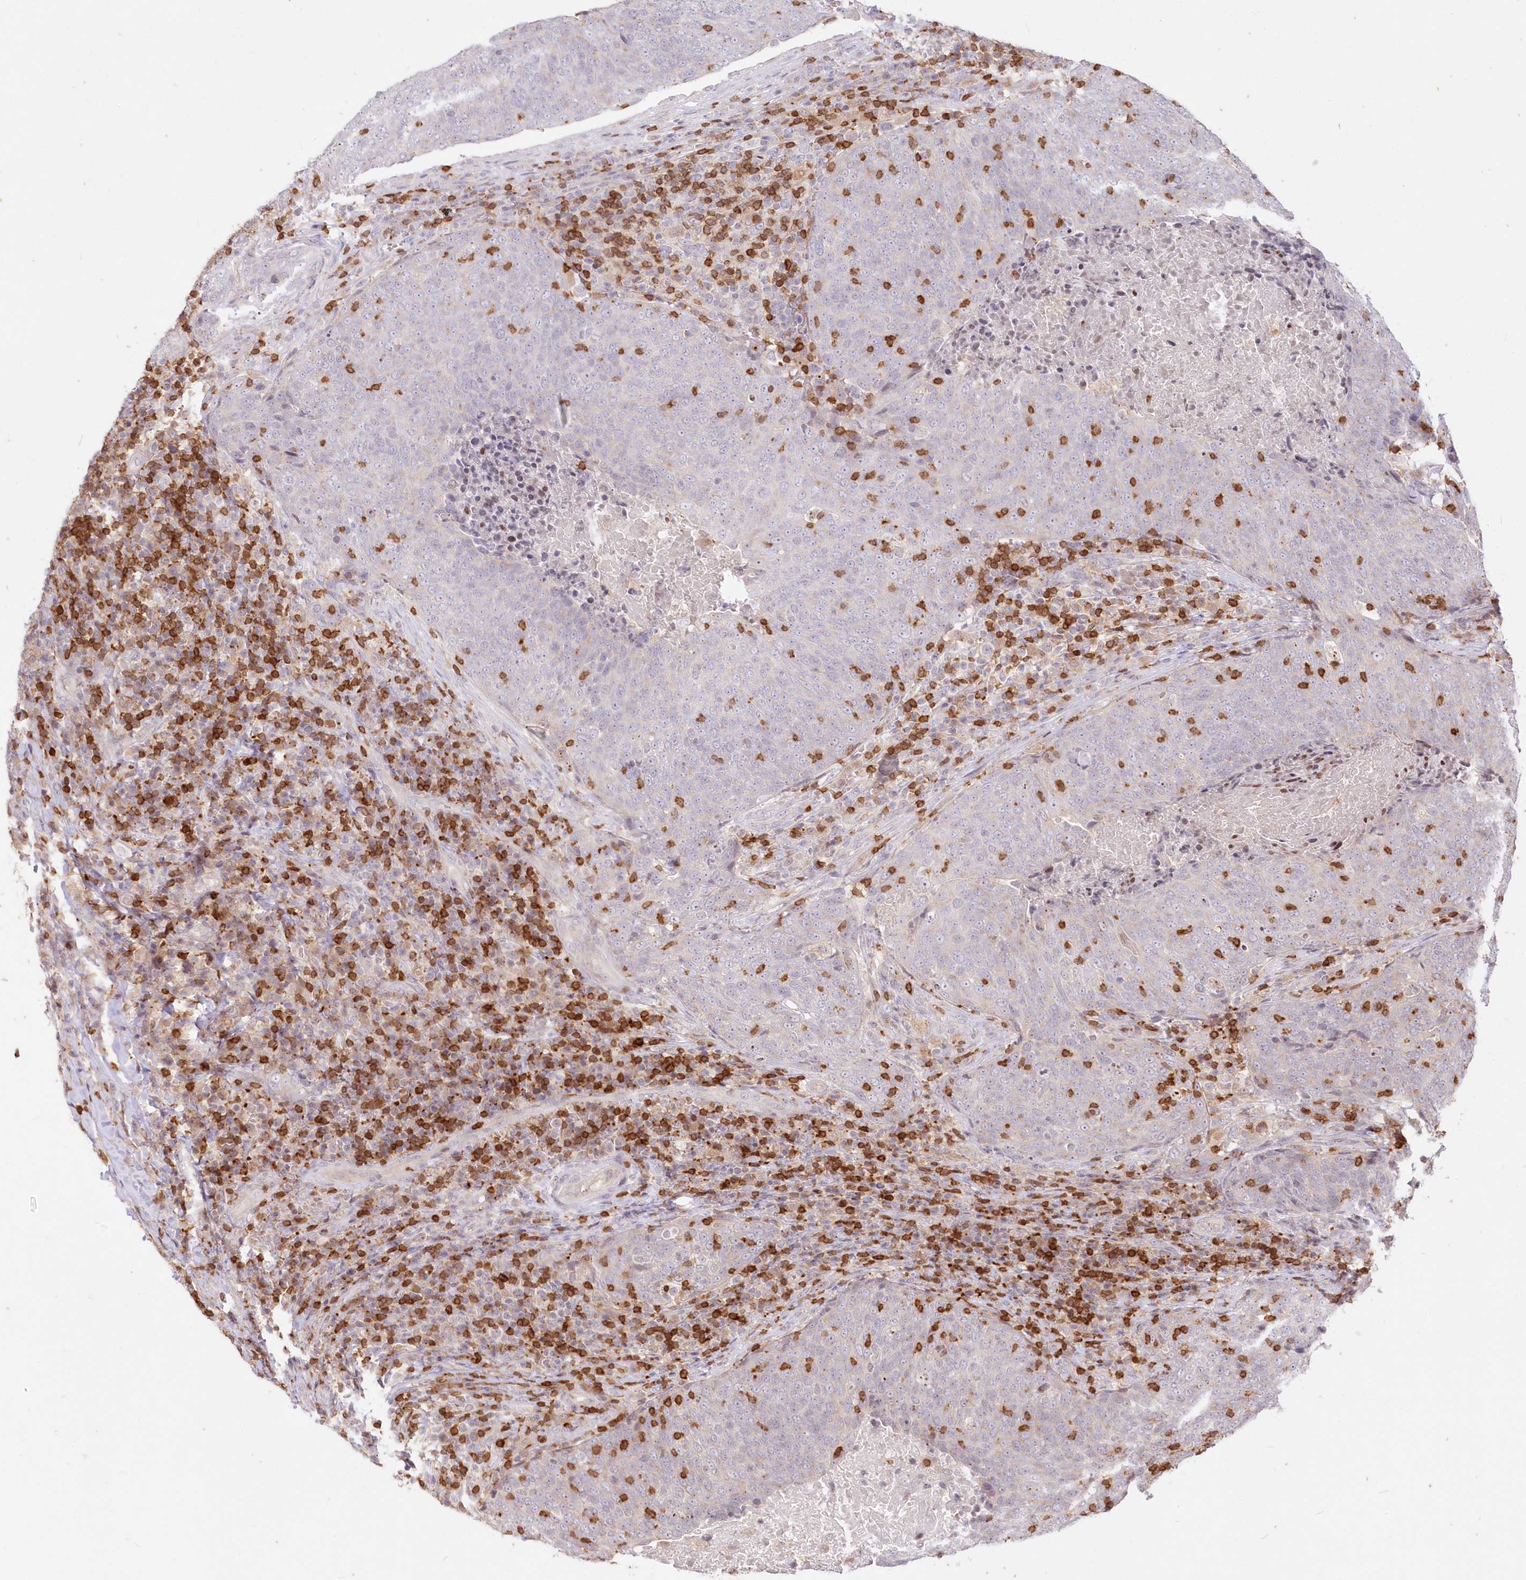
{"staining": {"intensity": "negative", "quantity": "none", "location": "none"}, "tissue": "head and neck cancer", "cell_type": "Tumor cells", "image_type": "cancer", "snomed": [{"axis": "morphology", "description": "Squamous cell carcinoma, NOS"}, {"axis": "morphology", "description": "Squamous cell carcinoma, metastatic, NOS"}, {"axis": "topography", "description": "Lymph node"}, {"axis": "topography", "description": "Head-Neck"}], "caption": "An immunohistochemistry (IHC) histopathology image of head and neck cancer is shown. There is no staining in tumor cells of head and neck cancer. (Stains: DAB (3,3'-diaminobenzidine) IHC with hematoxylin counter stain, Microscopy: brightfield microscopy at high magnification).", "gene": "MTMR3", "patient": {"sex": "male", "age": 62}}